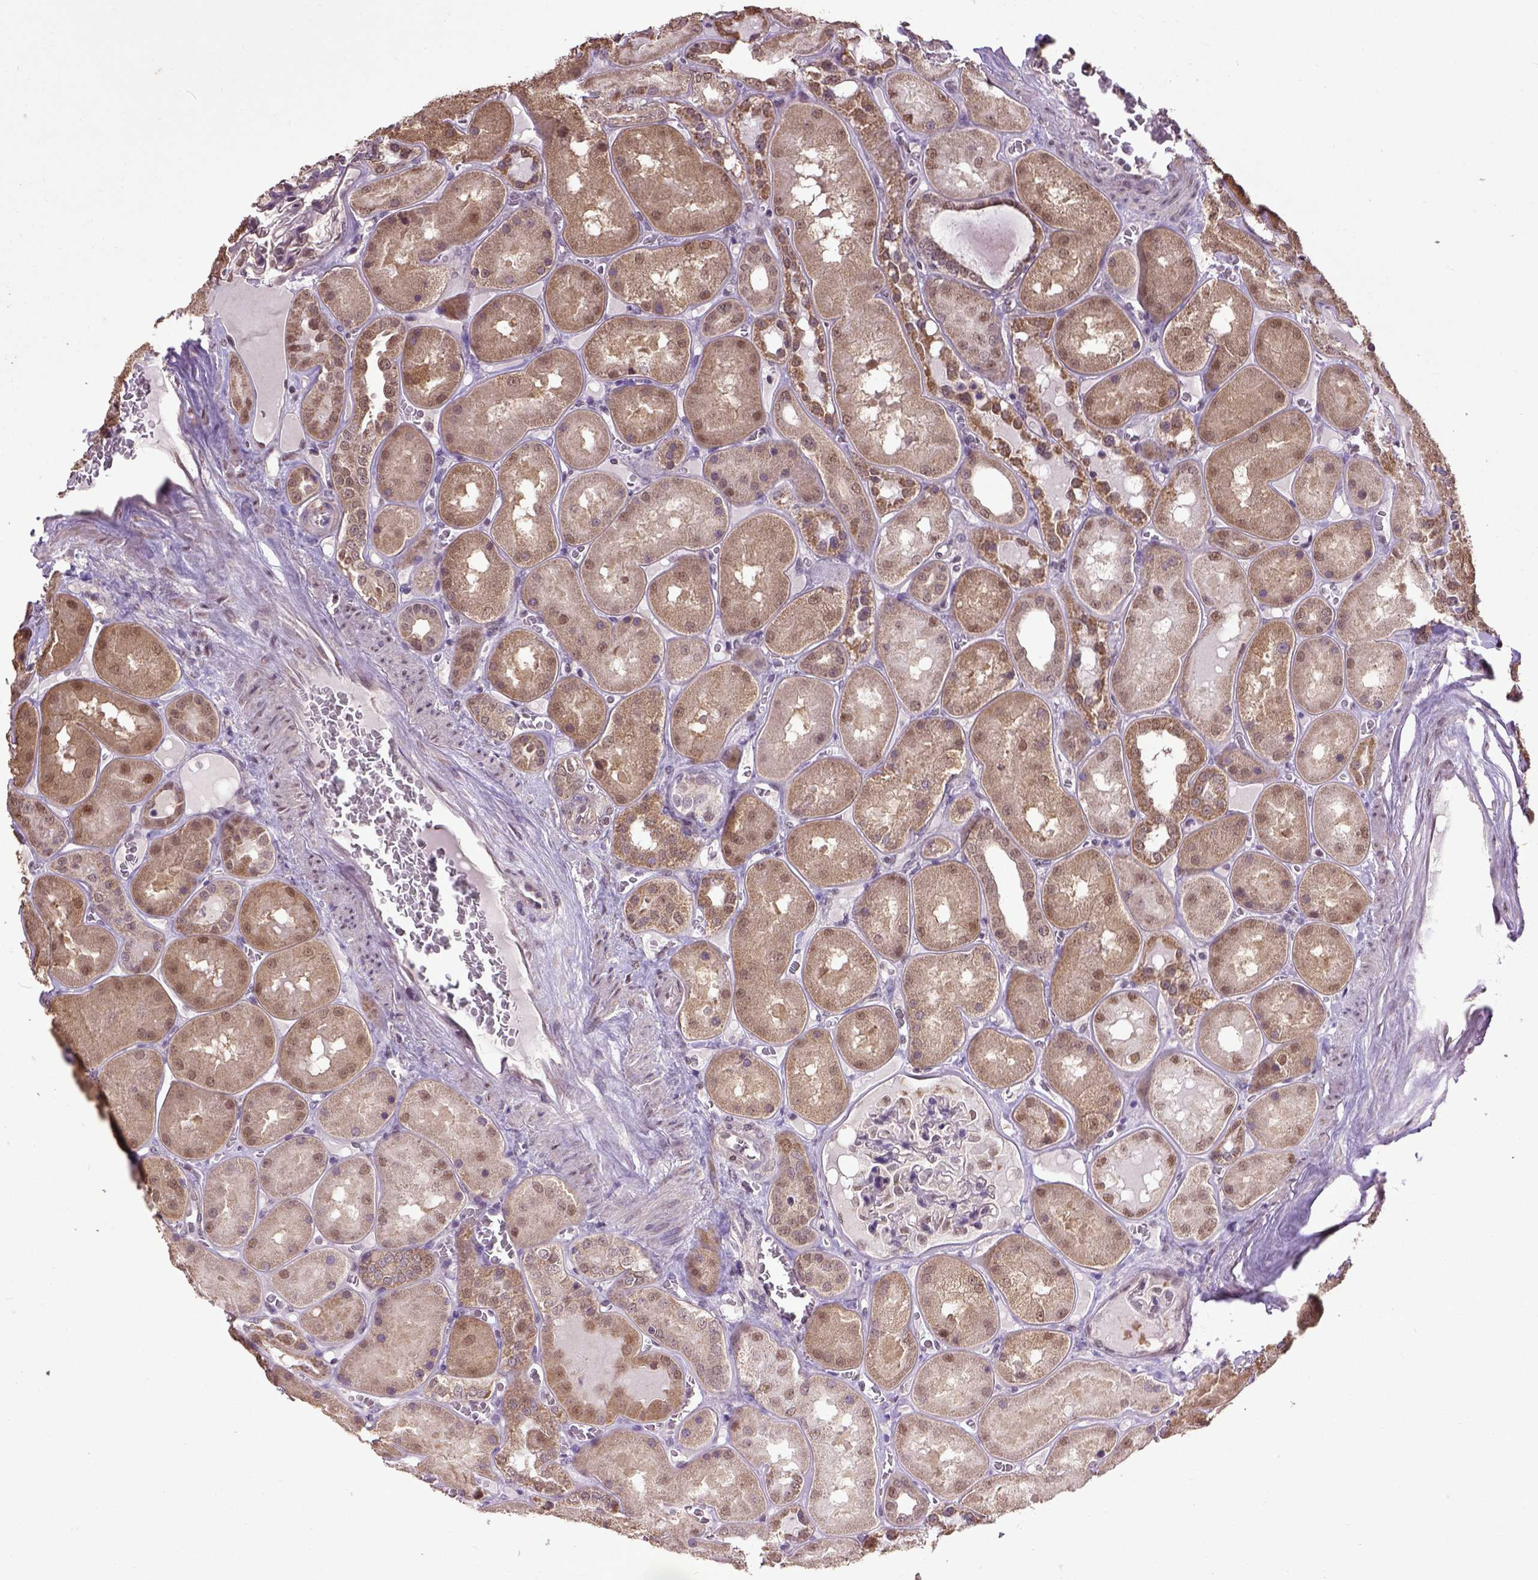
{"staining": {"intensity": "moderate", "quantity": "25%-75%", "location": "nuclear"}, "tissue": "kidney", "cell_type": "Cells in glomeruli", "image_type": "normal", "snomed": [{"axis": "morphology", "description": "Normal tissue, NOS"}, {"axis": "topography", "description": "Kidney"}], "caption": "This photomicrograph exhibits immunohistochemistry (IHC) staining of unremarkable kidney, with medium moderate nuclear positivity in about 25%-75% of cells in glomeruli.", "gene": "UBA3", "patient": {"sex": "male", "age": 73}}